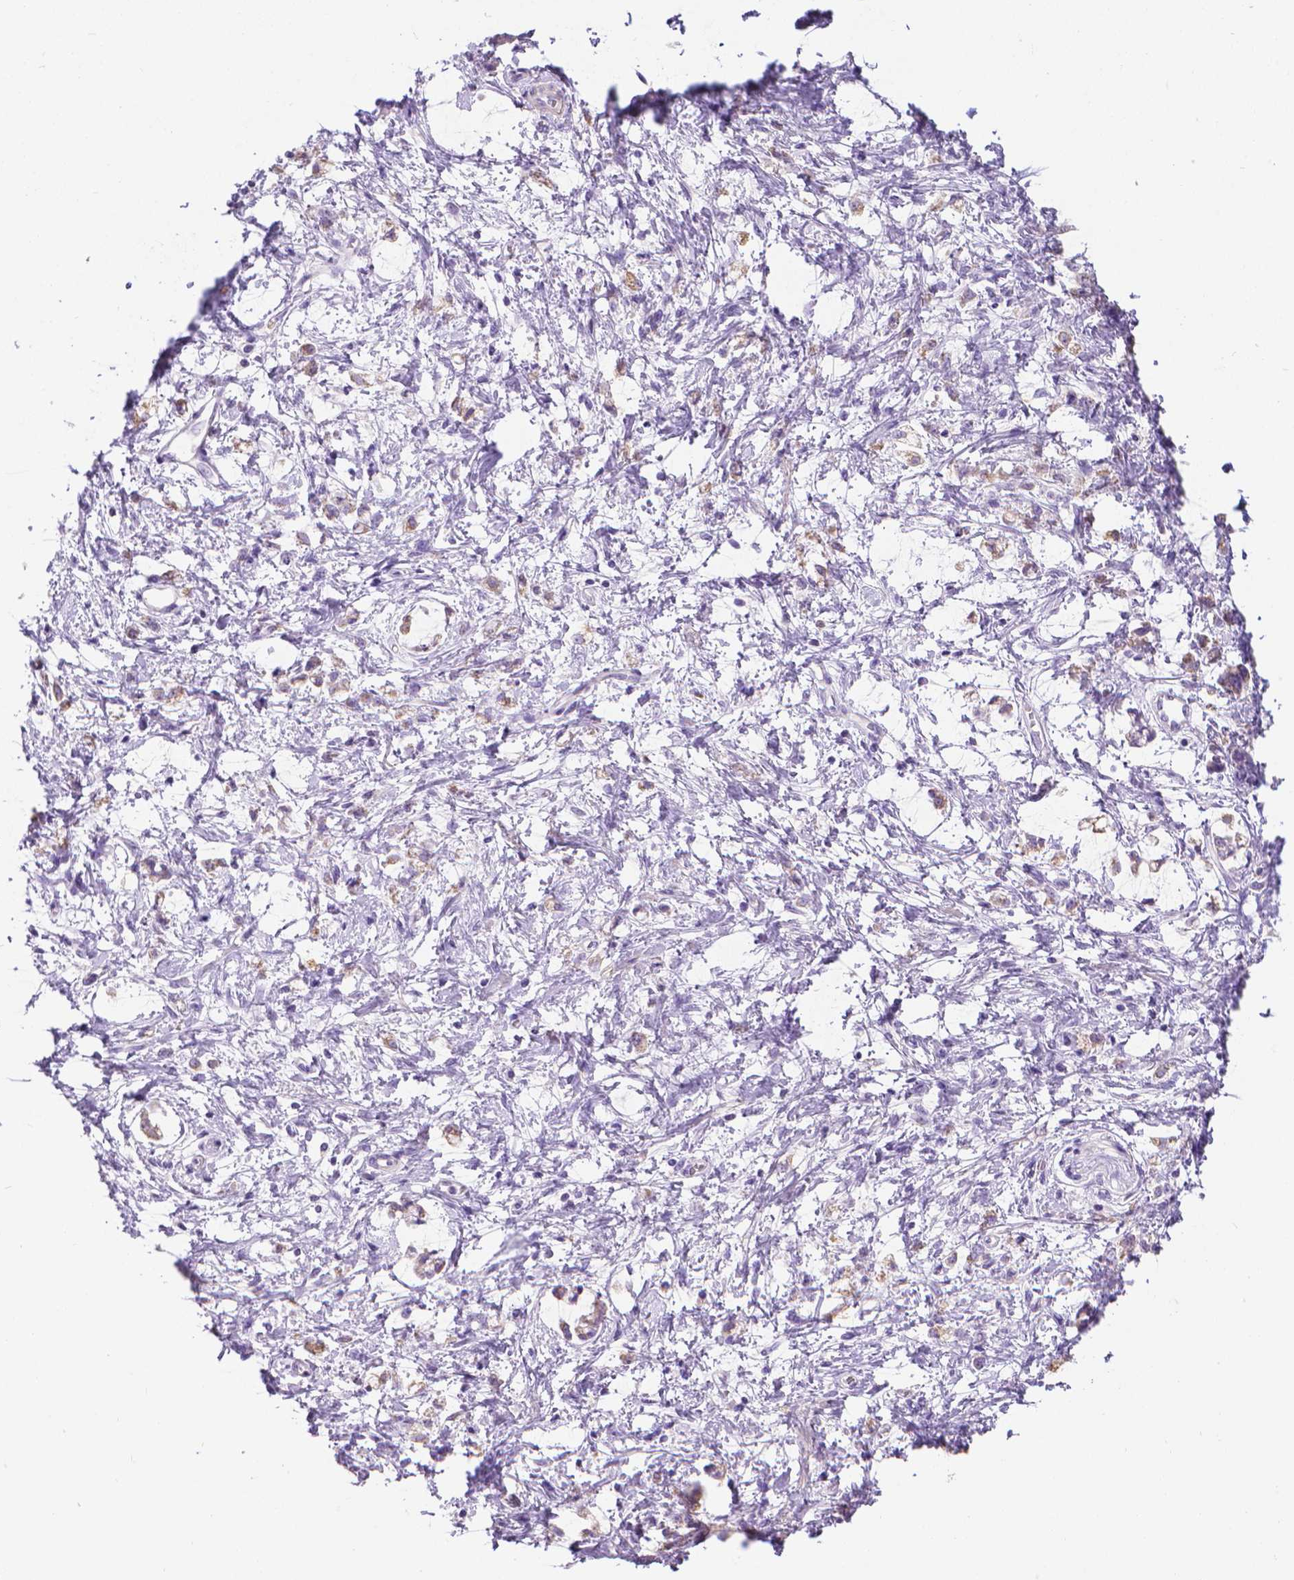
{"staining": {"intensity": "negative", "quantity": "none", "location": "none"}, "tissue": "stomach cancer", "cell_type": "Tumor cells", "image_type": "cancer", "snomed": [{"axis": "morphology", "description": "Adenocarcinoma, NOS"}, {"axis": "topography", "description": "Stomach"}], "caption": "This image is of stomach cancer (adenocarcinoma) stained with immunohistochemistry to label a protein in brown with the nuclei are counter-stained blue. There is no positivity in tumor cells.", "gene": "PNMA2", "patient": {"sex": "female", "age": 60}}